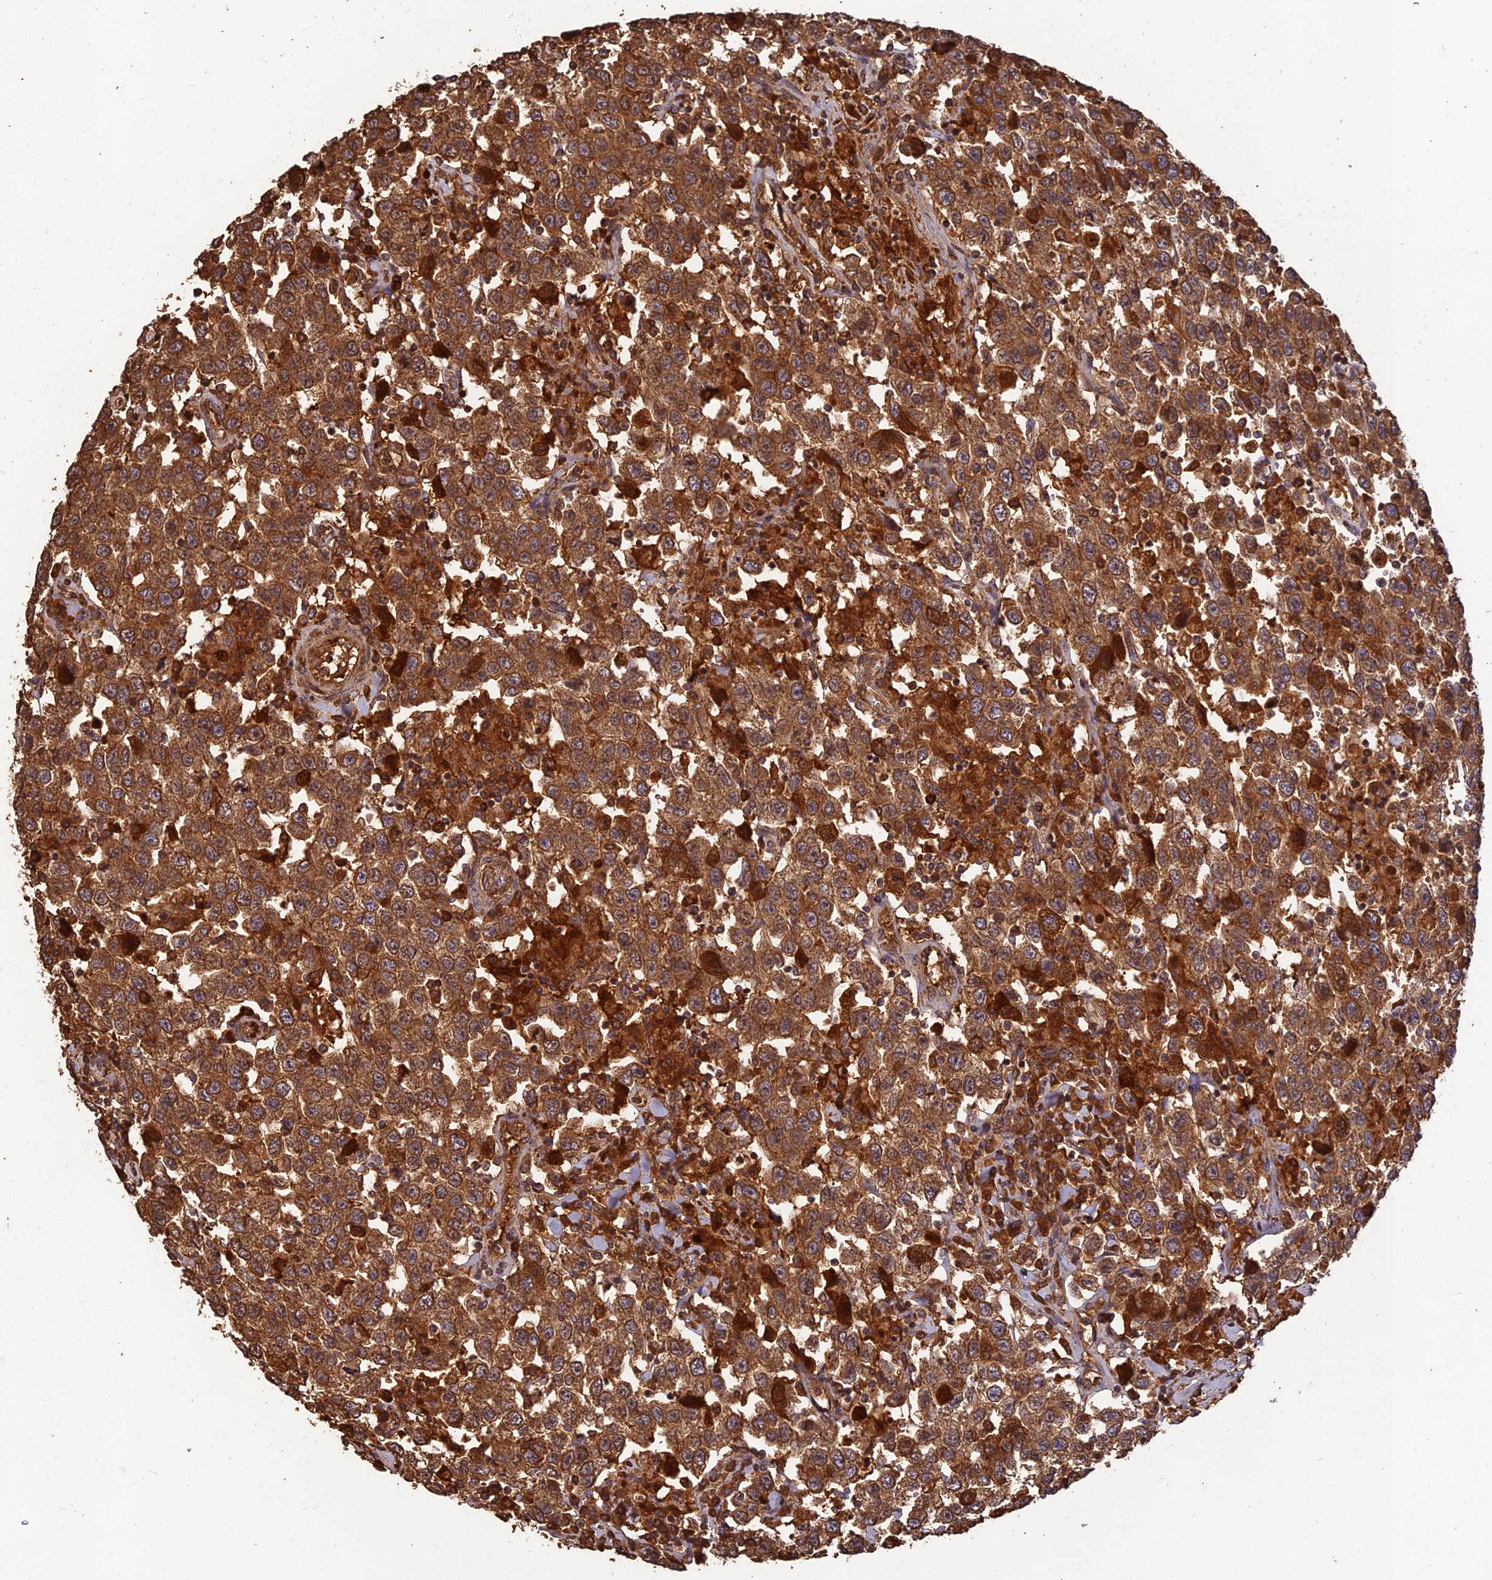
{"staining": {"intensity": "strong", "quantity": ">75%", "location": "cytoplasmic/membranous"}, "tissue": "testis cancer", "cell_type": "Tumor cells", "image_type": "cancer", "snomed": [{"axis": "morphology", "description": "Seminoma, NOS"}, {"axis": "topography", "description": "Testis"}], "caption": "Strong cytoplasmic/membranous staining is seen in approximately >75% of tumor cells in testis cancer (seminoma).", "gene": "CORO1C", "patient": {"sex": "male", "age": 41}}